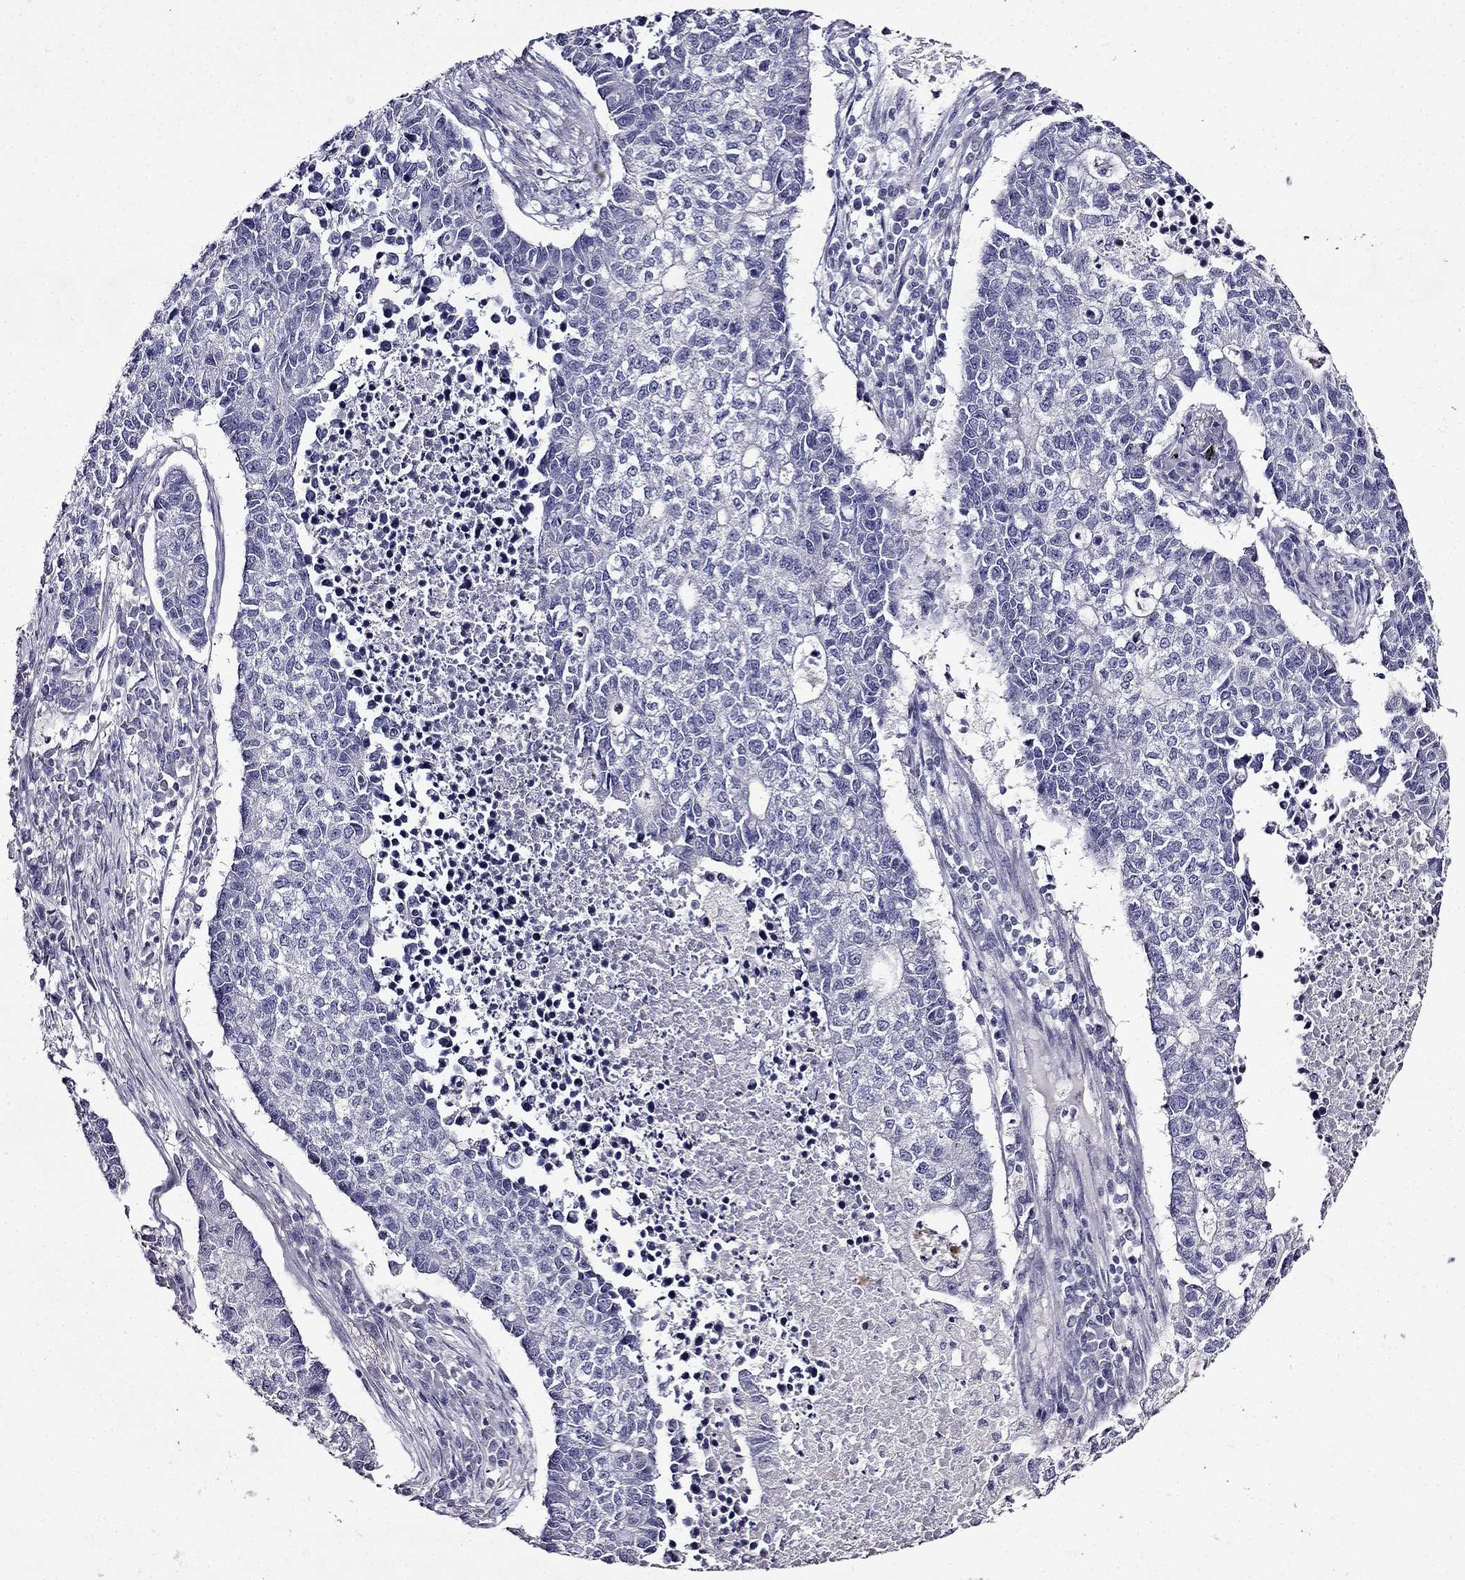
{"staining": {"intensity": "negative", "quantity": "none", "location": "none"}, "tissue": "lung cancer", "cell_type": "Tumor cells", "image_type": "cancer", "snomed": [{"axis": "morphology", "description": "Adenocarcinoma, NOS"}, {"axis": "topography", "description": "Lung"}], "caption": "Image shows no protein staining in tumor cells of lung cancer (adenocarcinoma) tissue.", "gene": "TMEM266", "patient": {"sex": "male", "age": 57}}